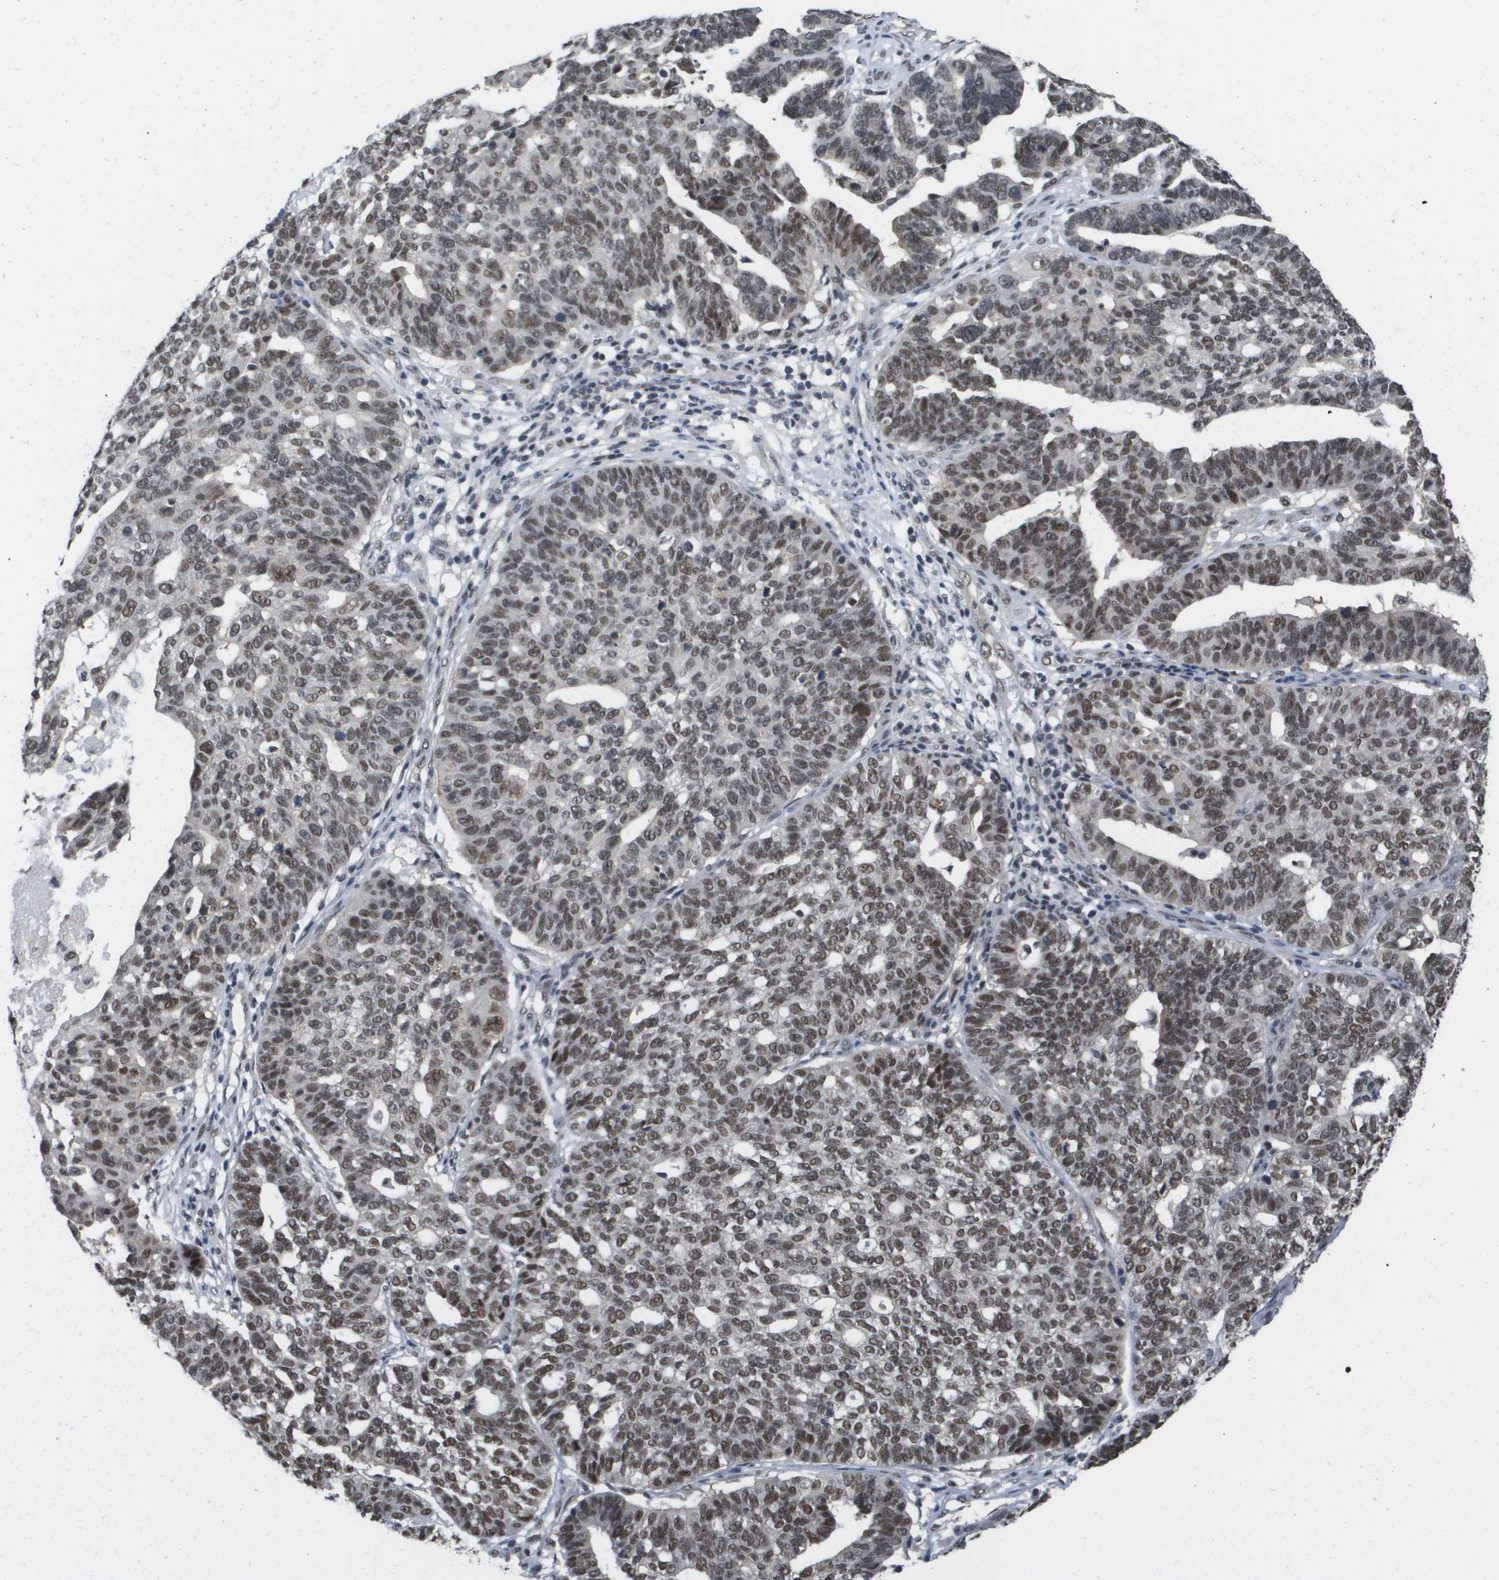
{"staining": {"intensity": "moderate", "quantity": ">75%", "location": "nuclear"}, "tissue": "ovarian cancer", "cell_type": "Tumor cells", "image_type": "cancer", "snomed": [{"axis": "morphology", "description": "Cystadenocarcinoma, serous, NOS"}, {"axis": "topography", "description": "Ovary"}], "caption": "Ovarian serous cystadenocarcinoma stained with a brown dye exhibits moderate nuclear positive positivity in approximately >75% of tumor cells.", "gene": "ISY1", "patient": {"sex": "female", "age": 59}}